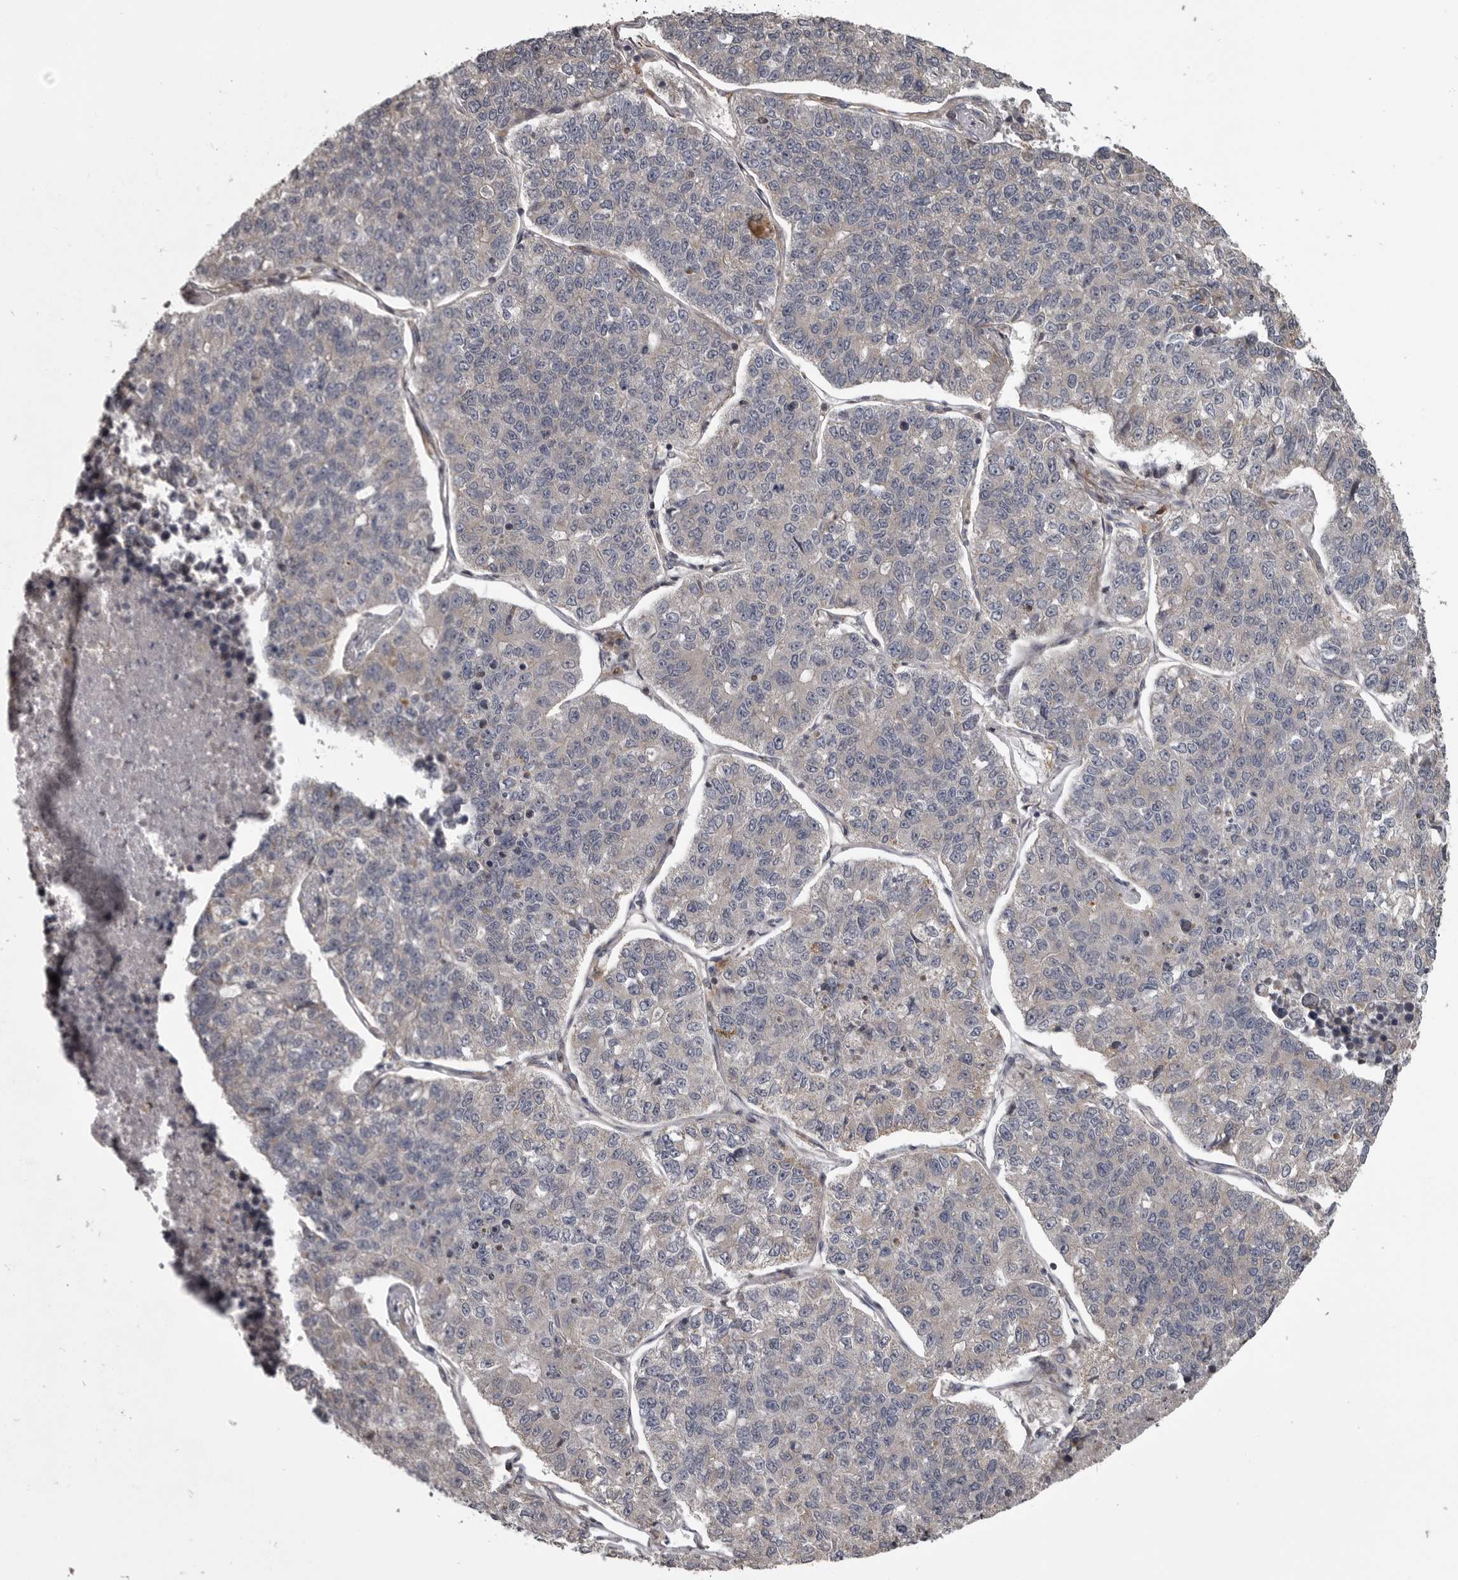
{"staining": {"intensity": "negative", "quantity": "none", "location": "none"}, "tissue": "lung cancer", "cell_type": "Tumor cells", "image_type": "cancer", "snomed": [{"axis": "morphology", "description": "Adenocarcinoma, NOS"}, {"axis": "topography", "description": "Lung"}], "caption": "IHC image of neoplastic tissue: human lung adenocarcinoma stained with DAB exhibits no significant protein staining in tumor cells. (Brightfield microscopy of DAB immunohistochemistry (IHC) at high magnification).", "gene": "ZNRF1", "patient": {"sex": "male", "age": 49}}